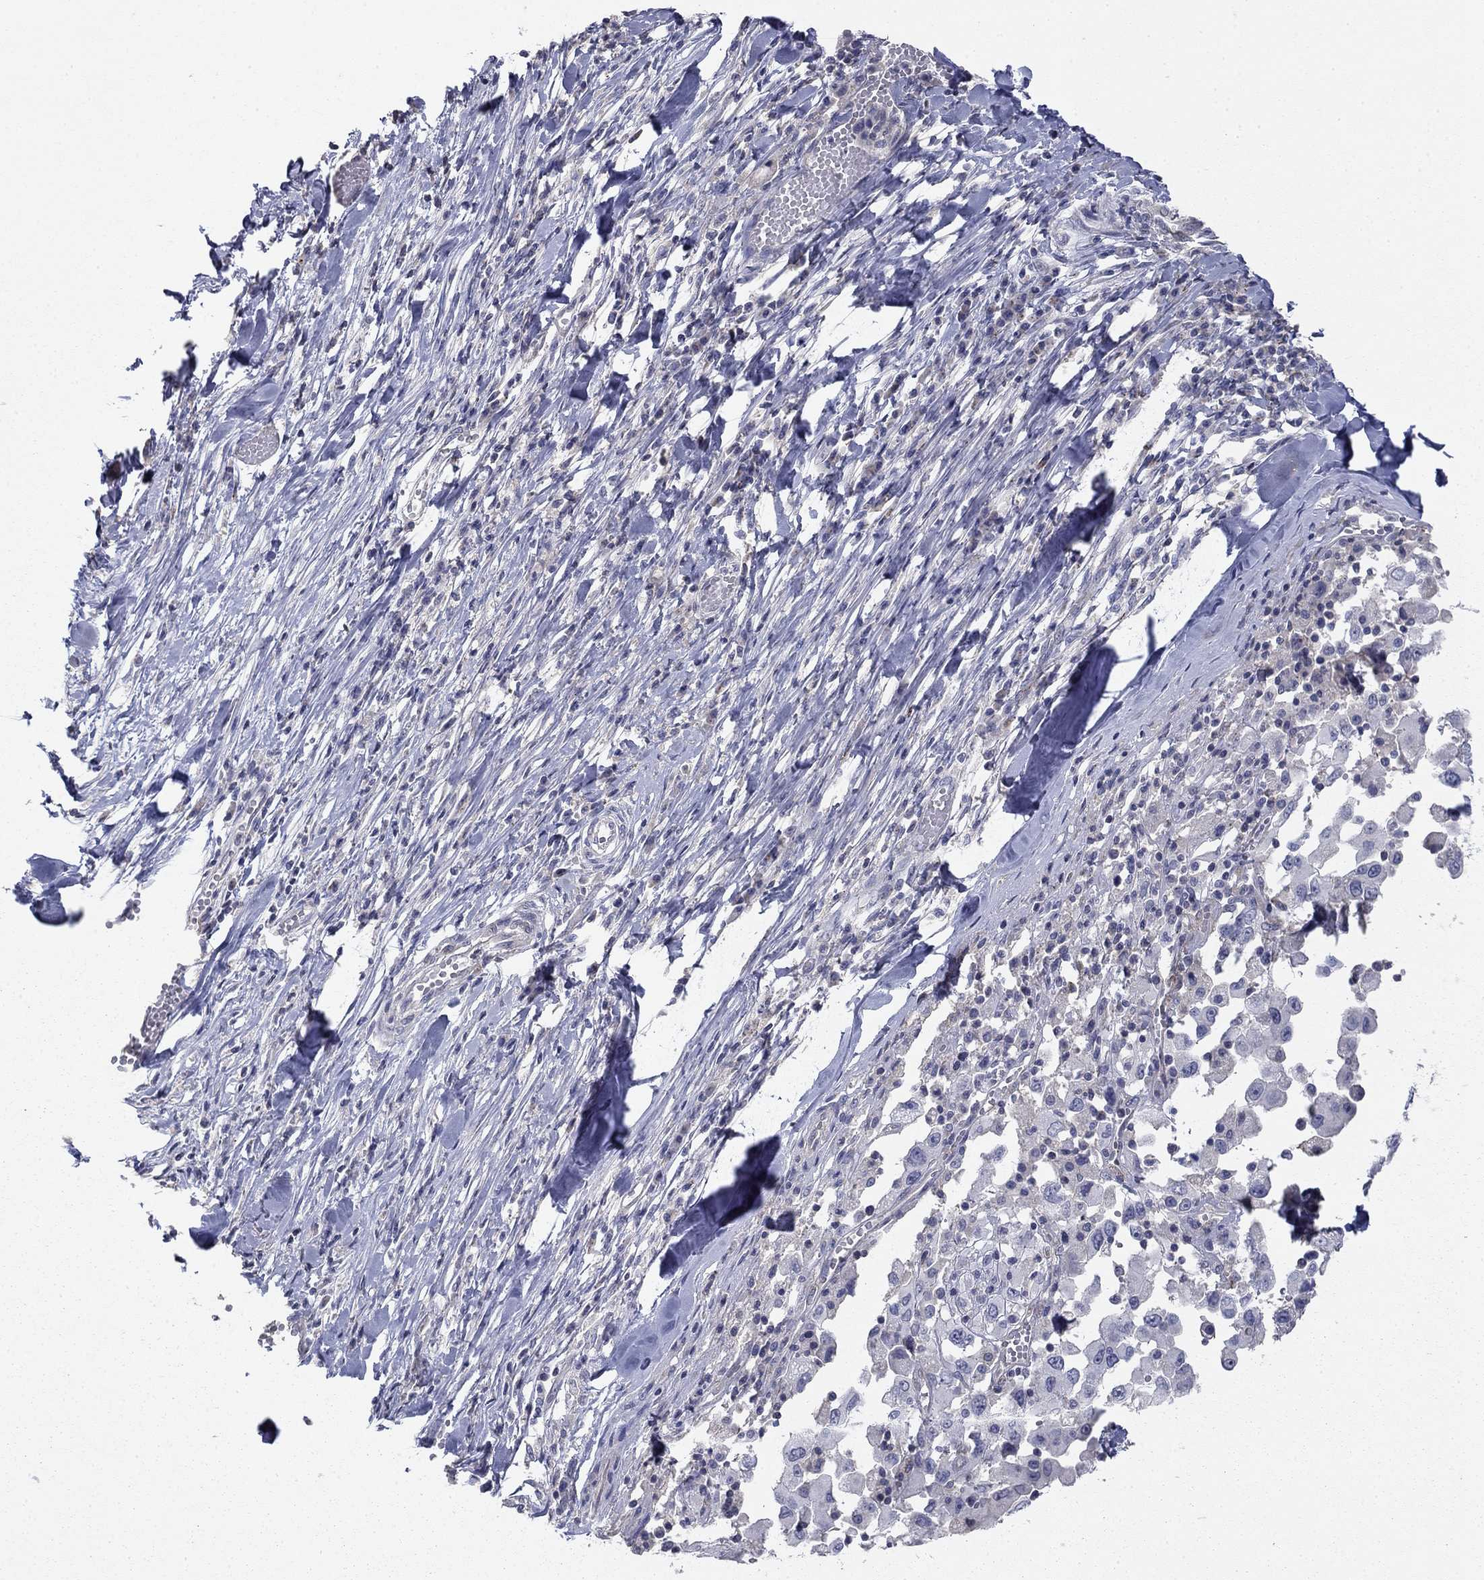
{"staining": {"intensity": "negative", "quantity": "none", "location": "none"}, "tissue": "melanoma", "cell_type": "Tumor cells", "image_type": "cancer", "snomed": [{"axis": "morphology", "description": "Malignant melanoma, Metastatic site"}, {"axis": "topography", "description": "Lymph node"}], "caption": "IHC photomicrograph of human melanoma stained for a protein (brown), which displays no expression in tumor cells. (DAB (3,3'-diaminobenzidine) immunohistochemistry visualized using brightfield microscopy, high magnification).", "gene": "SEPTIN3", "patient": {"sex": "male", "age": 50}}